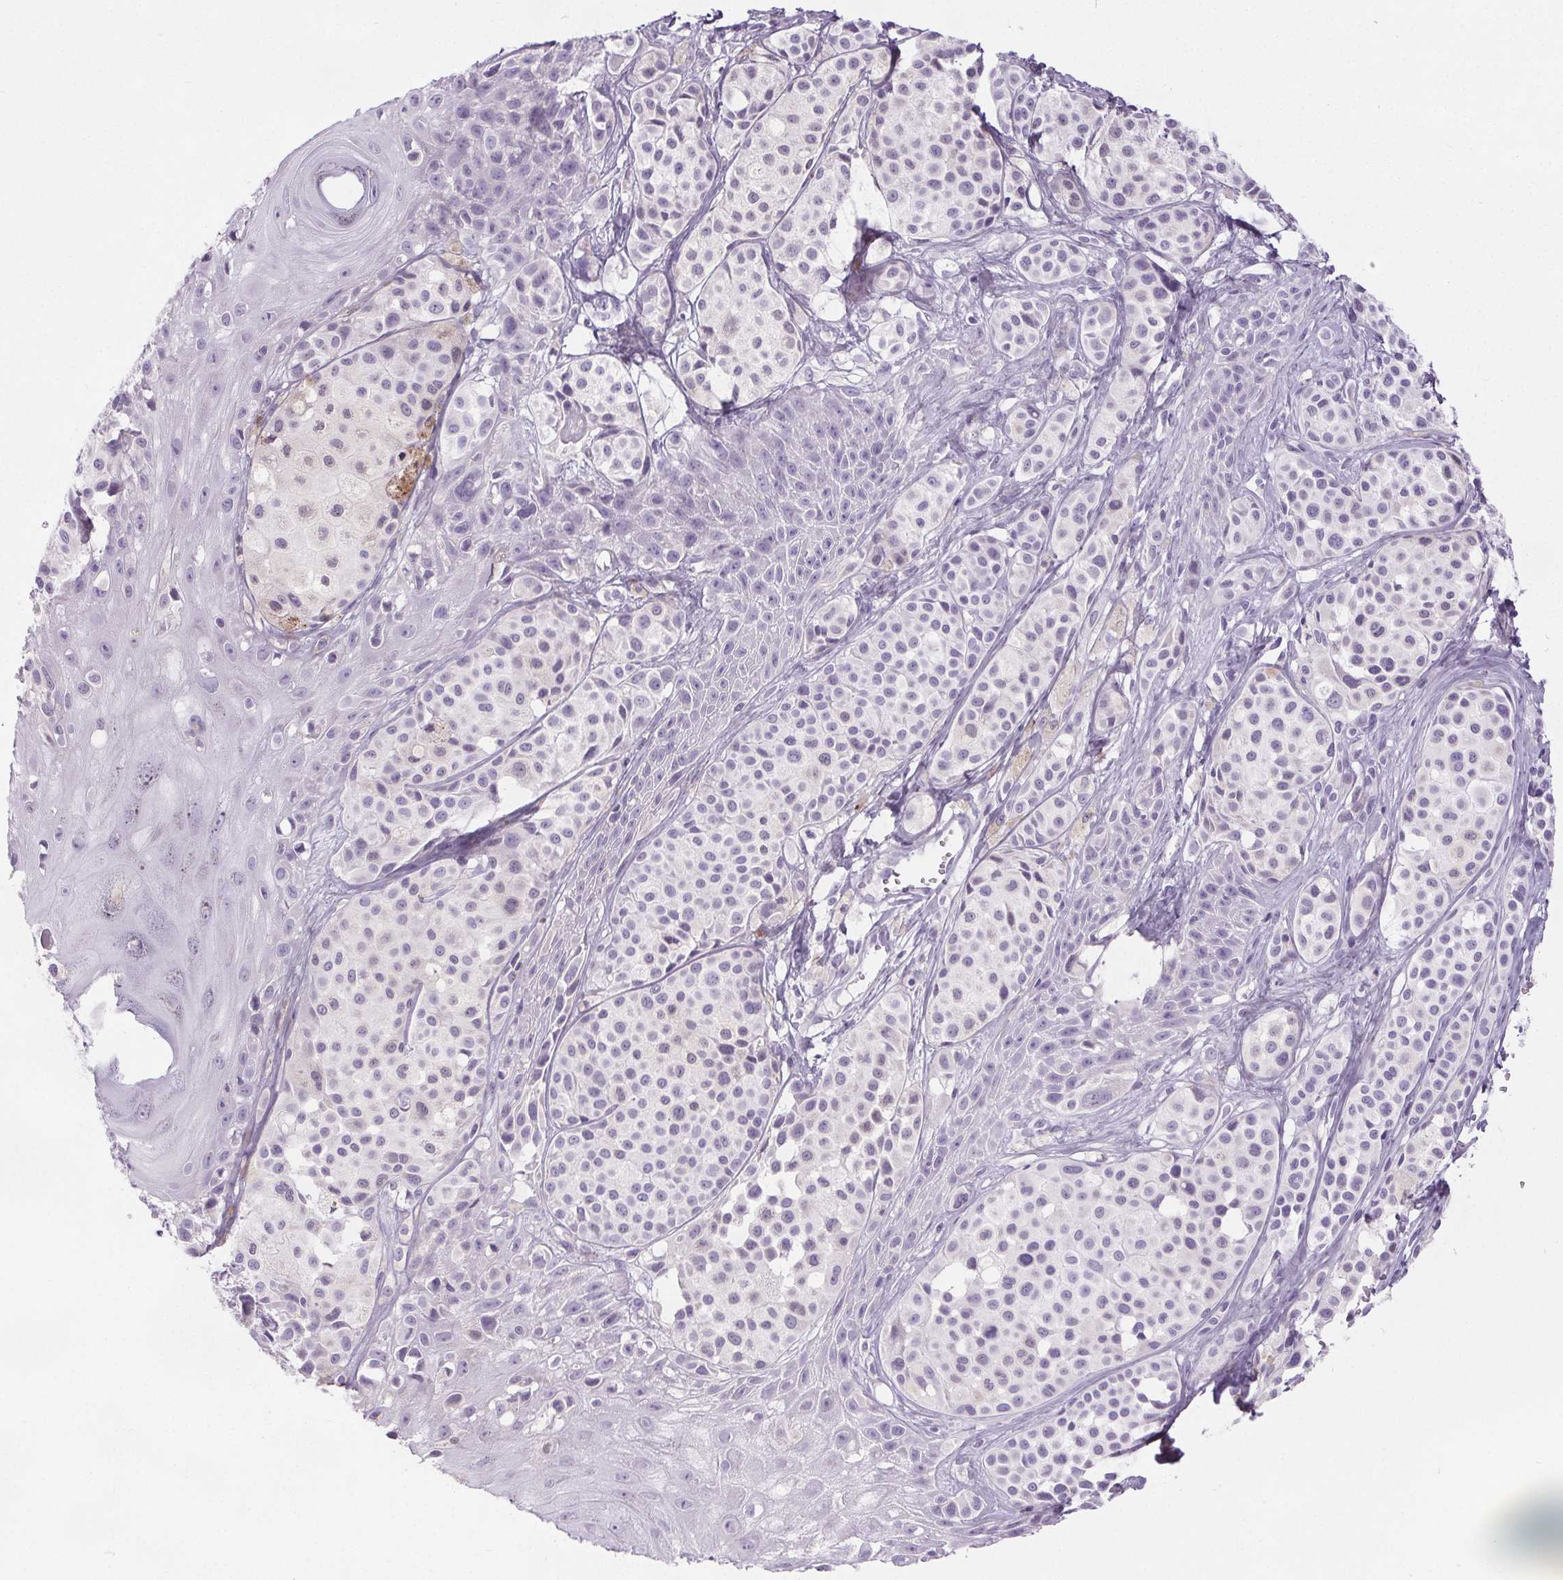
{"staining": {"intensity": "negative", "quantity": "none", "location": "none"}, "tissue": "melanoma", "cell_type": "Tumor cells", "image_type": "cancer", "snomed": [{"axis": "morphology", "description": "Malignant melanoma, NOS"}, {"axis": "topography", "description": "Skin"}], "caption": "A photomicrograph of human melanoma is negative for staining in tumor cells.", "gene": "ELAVL2", "patient": {"sex": "male", "age": 77}}